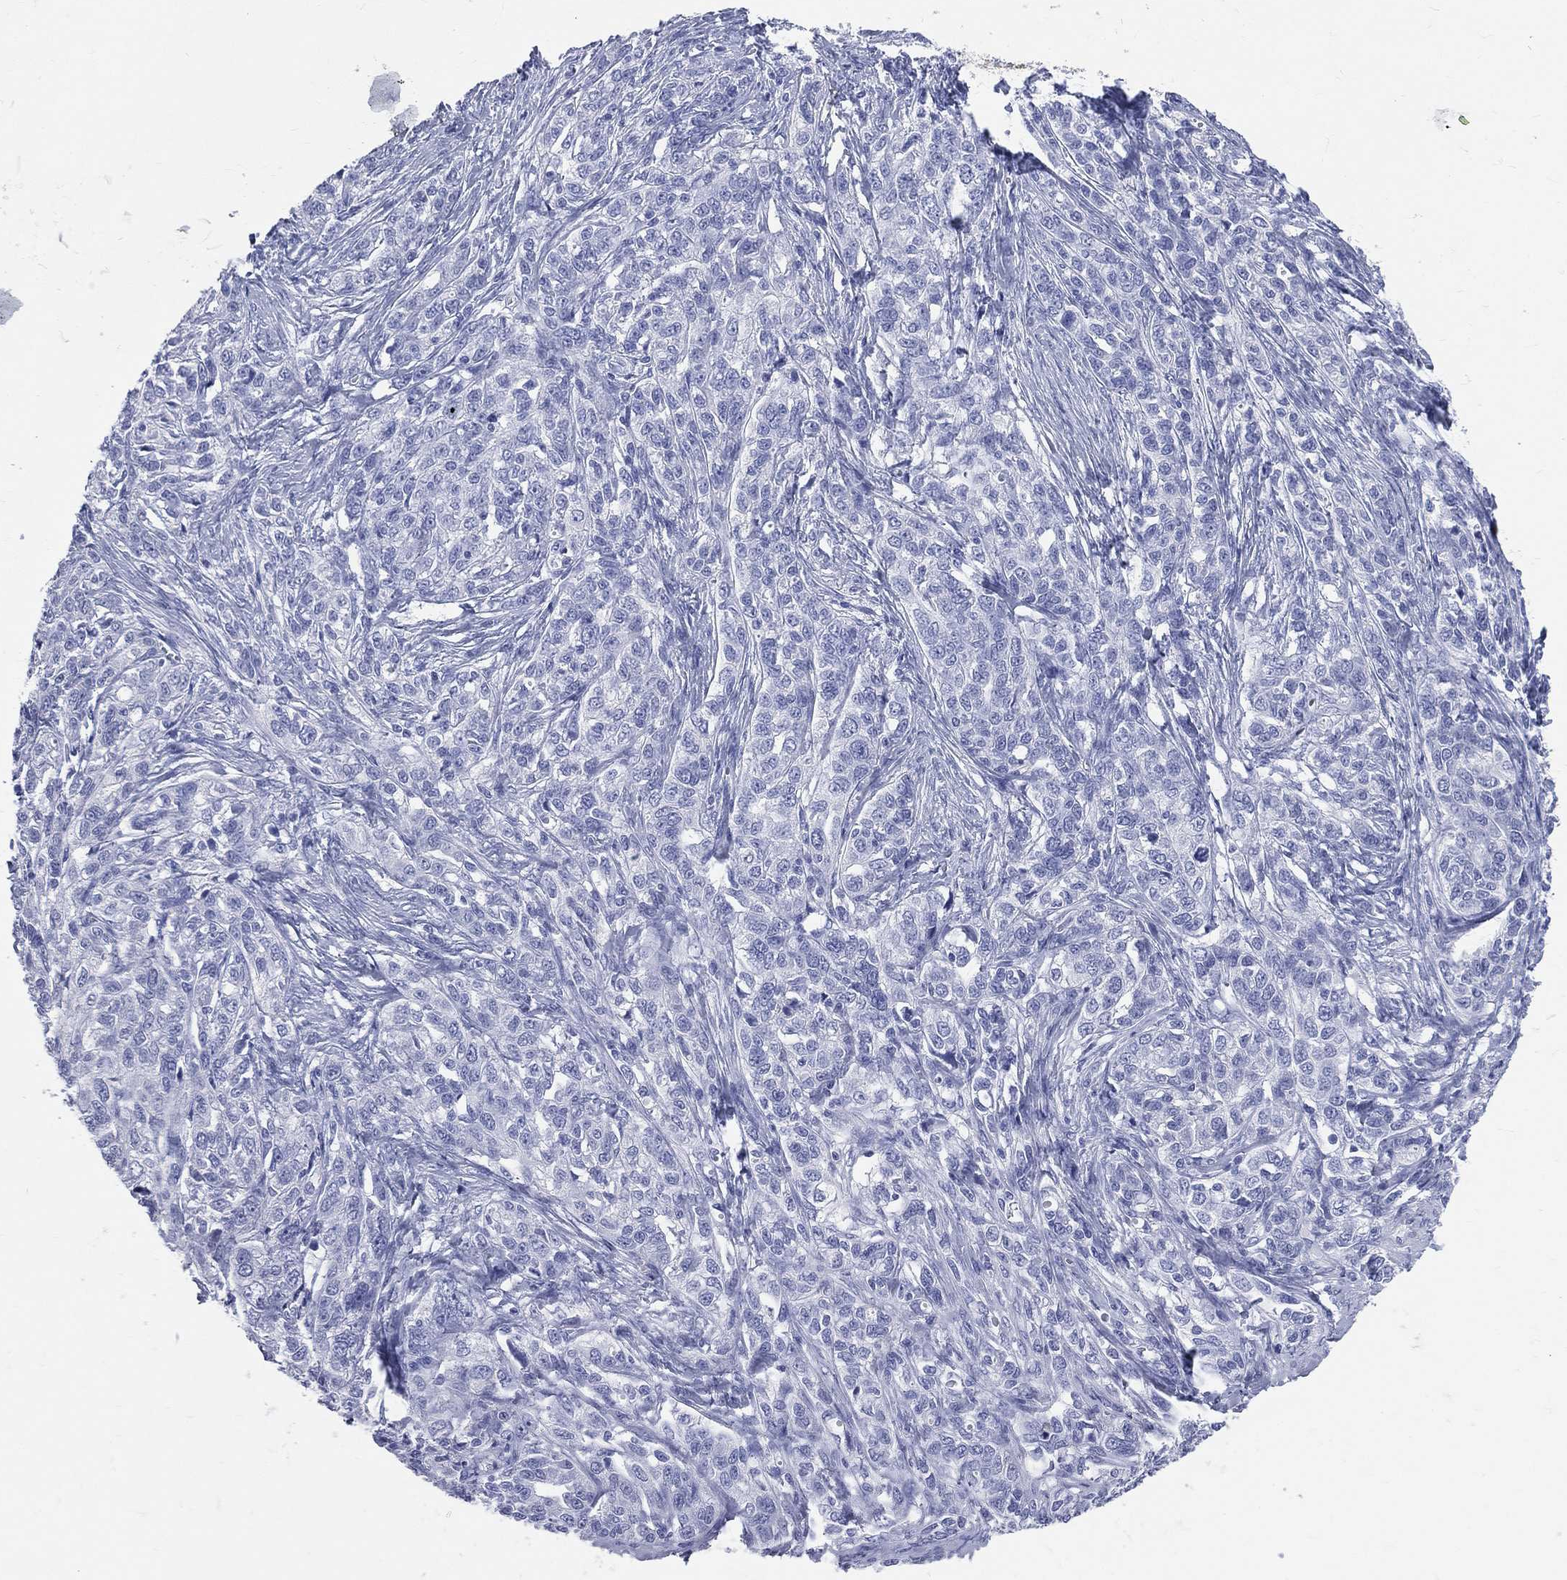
{"staining": {"intensity": "negative", "quantity": "none", "location": "none"}, "tissue": "ovarian cancer", "cell_type": "Tumor cells", "image_type": "cancer", "snomed": [{"axis": "morphology", "description": "Cystadenocarcinoma, serous, NOS"}, {"axis": "topography", "description": "Ovary"}], "caption": "This is a image of IHC staining of ovarian serous cystadenocarcinoma, which shows no staining in tumor cells. (DAB (3,3'-diaminobenzidine) IHC, high magnification).", "gene": "PGLYRP1", "patient": {"sex": "female", "age": 71}}